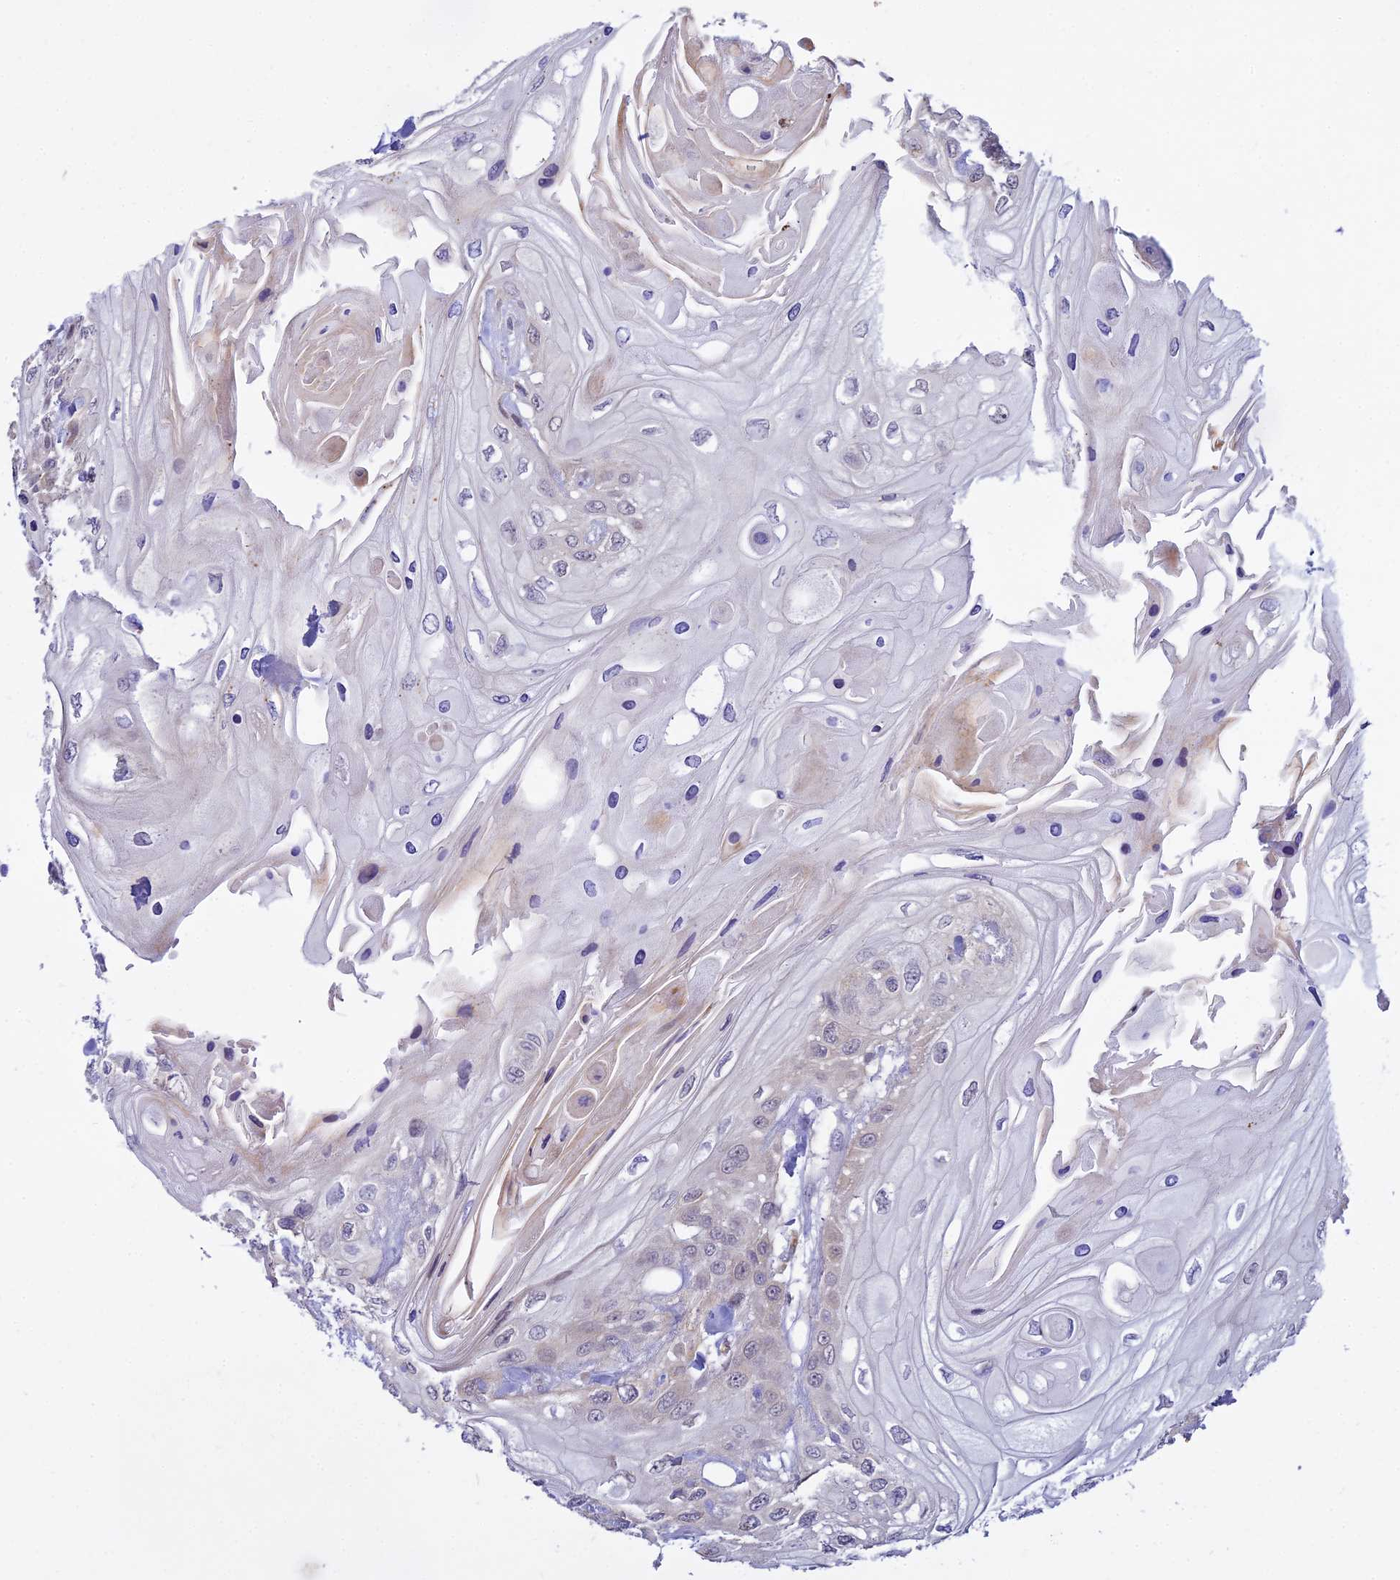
{"staining": {"intensity": "weak", "quantity": "25%-75%", "location": "nuclear"}, "tissue": "head and neck cancer", "cell_type": "Tumor cells", "image_type": "cancer", "snomed": [{"axis": "morphology", "description": "Squamous cell carcinoma, NOS"}, {"axis": "topography", "description": "Head-Neck"}], "caption": "Head and neck cancer stained with DAB immunohistochemistry (IHC) exhibits low levels of weak nuclear expression in about 25%-75% of tumor cells. (DAB IHC with brightfield microscopy, high magnification).", "gene": "C6orf163", "patient": {"sex": "female", "age": 43}}